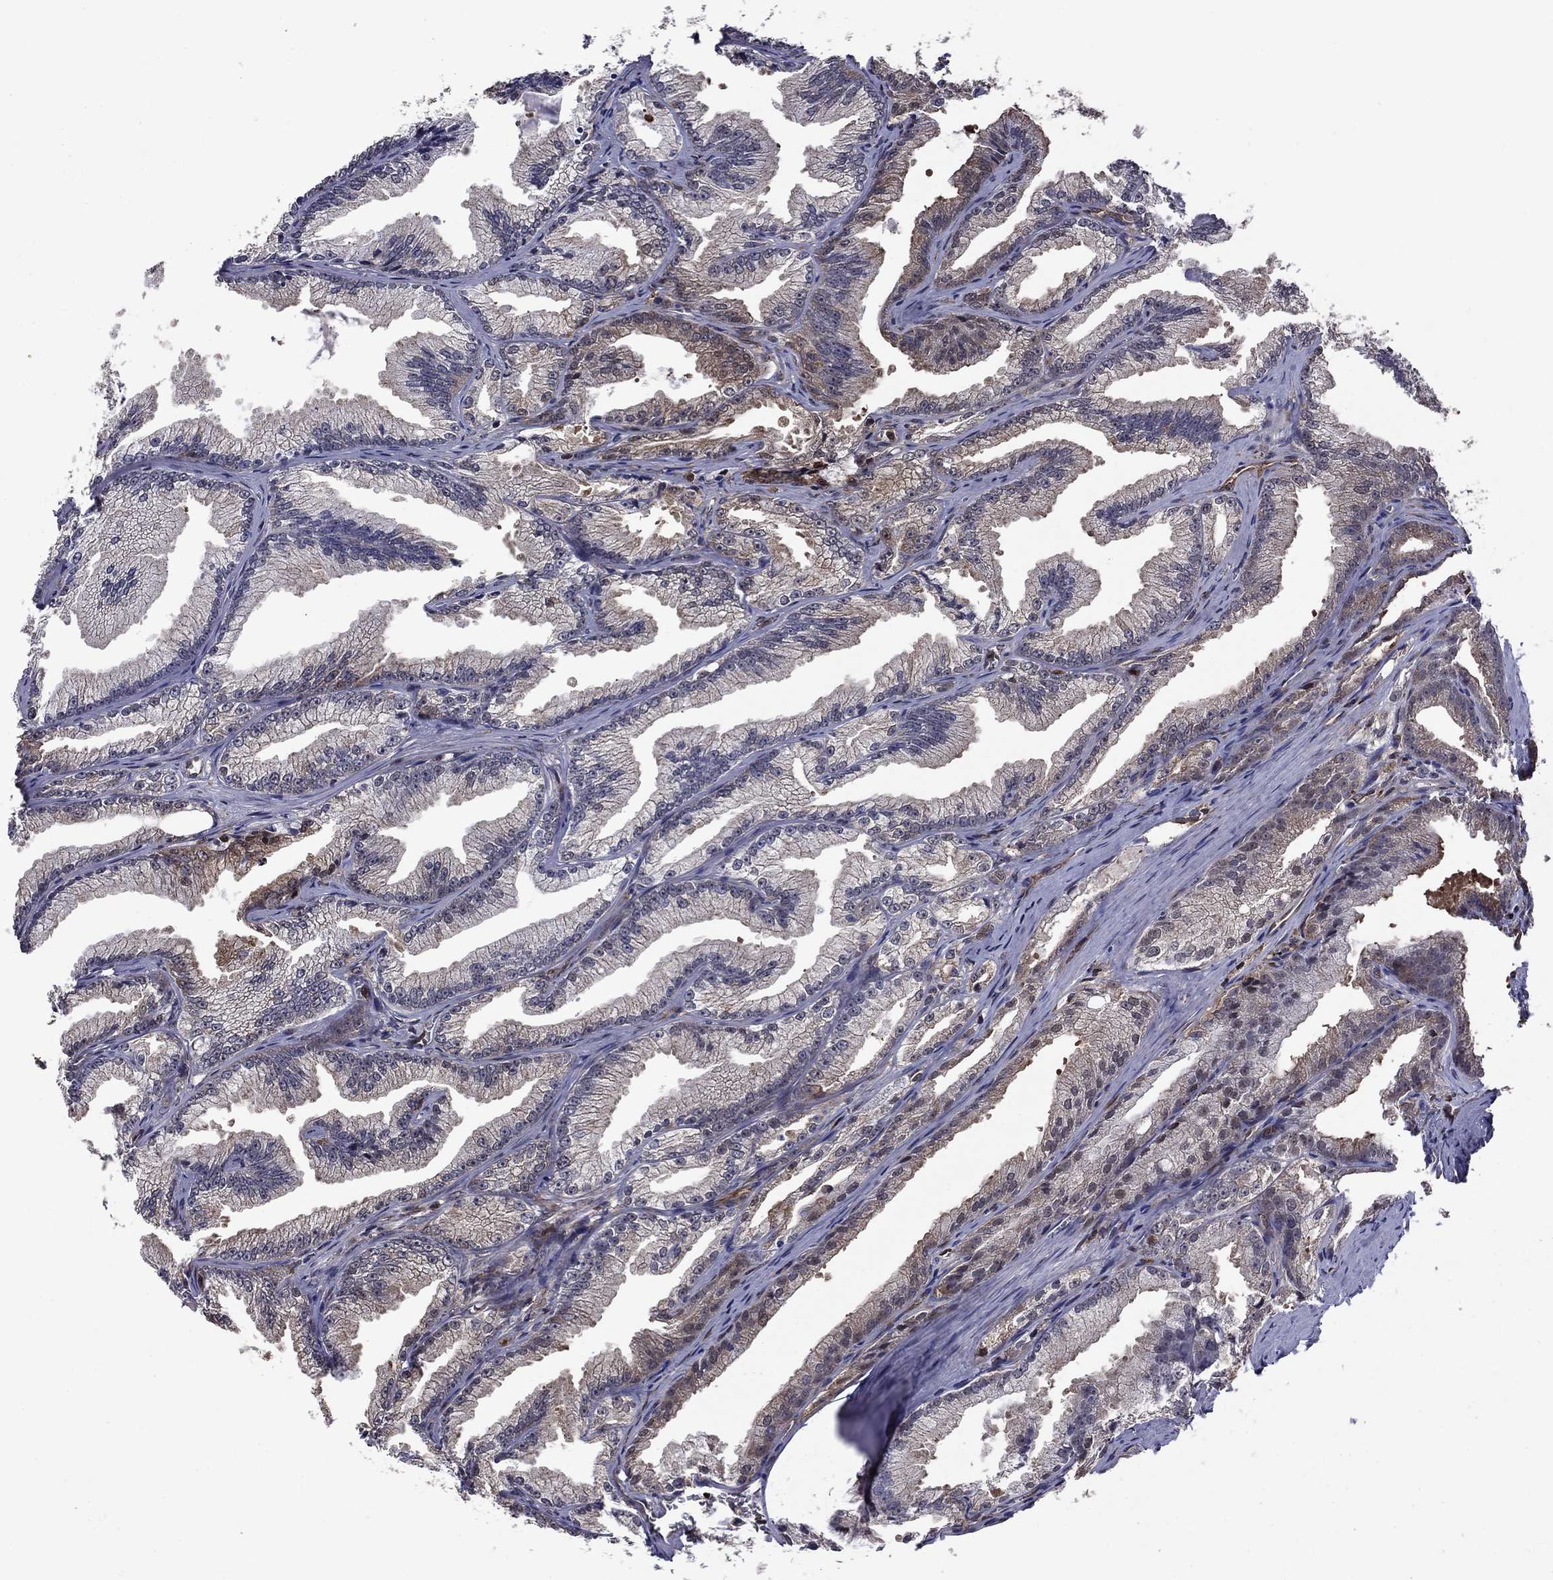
{"staining": {"intensity": "moderate", "quantity": "<25%", "location": "cytoplasmic/membranous"}, "tissue": "prostate cancer", "cell_type": "Tumor cells", "image_type": "cancer", "snomed": [{"axis": "morphology", "description": "Adenocarcinoma, NOS"}, {"axis": "morphology", "description": "Adenocarcinoma, High grade"}, {"axis": "topography", "description": "Prostate"}], "caption": "Prostate cancer tissue reveals moderate cytoplasmic/membranous positivity in approximately <25% of tumor cells", "gene": "APPBP2", "patient": {"sex": "male", "age": 70}}